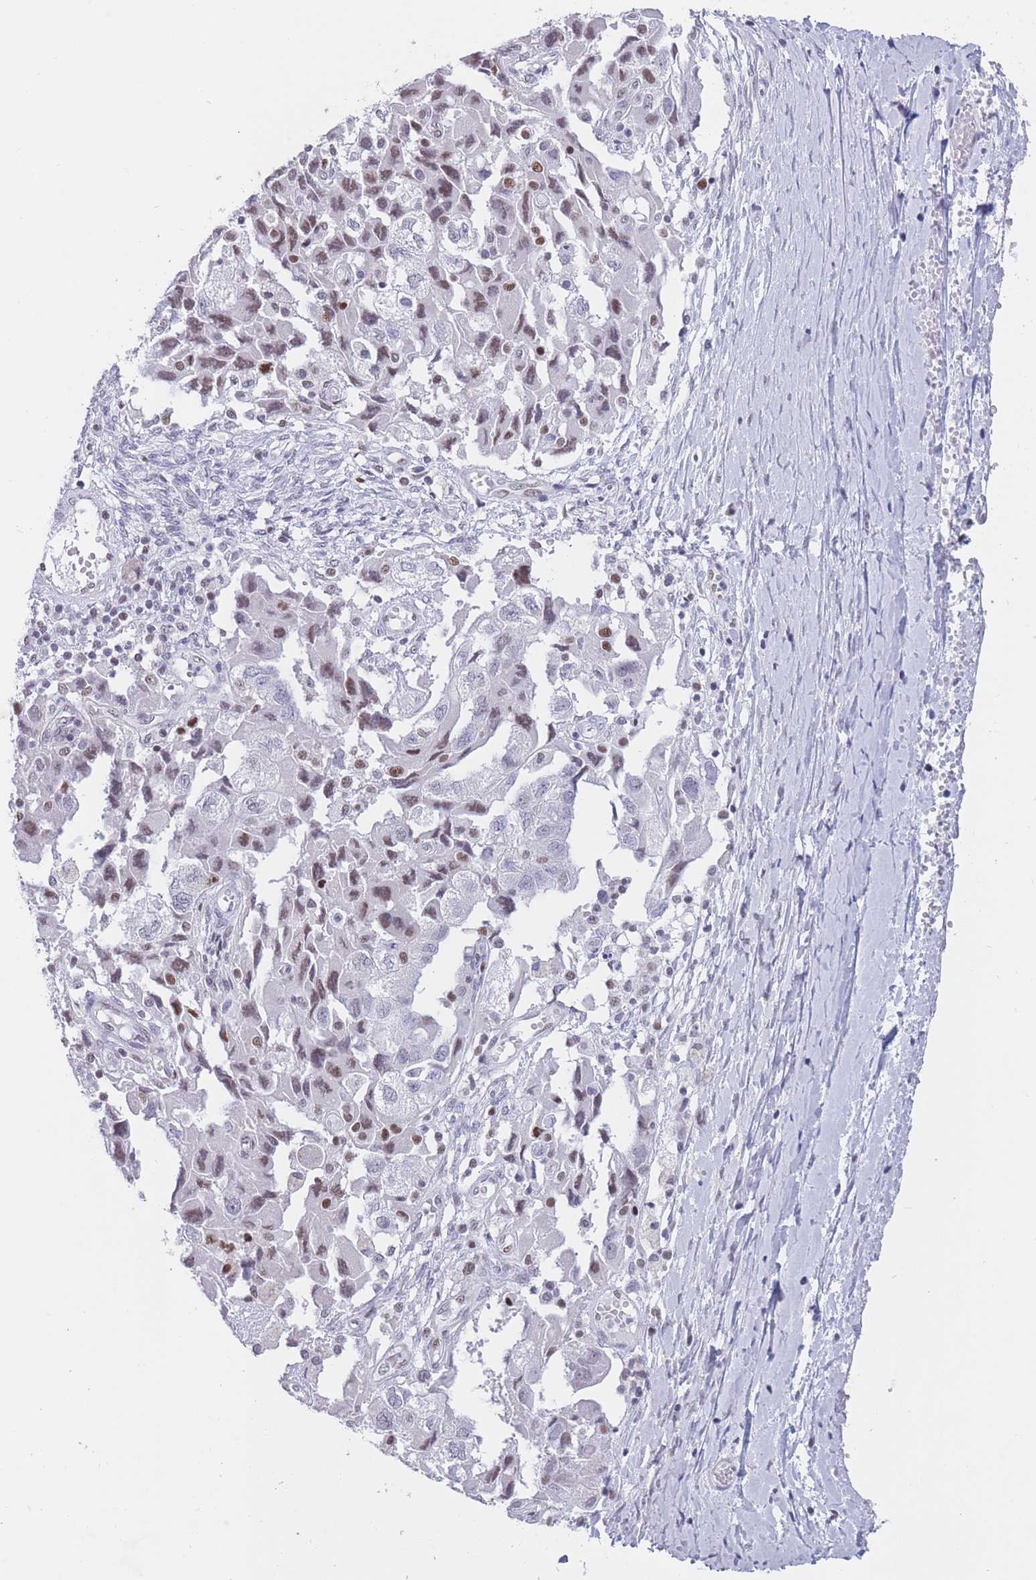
{"staining": {"intensity": "moderate", "quantity": "25%-75%", "location": "nuclear"}, "tissue": "ovarian cancer", "cell_type": "Tumor cells", "image_type": "cancer", "snomed": [{"axis": "morphology", "description": "Carcinoma, NOS"}, {"axis": "morphology", "description": "Cystadenocarcinoma, serous, NOS"}, {"axis": "topography", "description": "Ovary"}], "caption": "High-power microscopy captured an immunohistochemistry (IHC) image of ovarian serous cystadenocarcinoma, revealing moderate nuclear expression in approximately 25%-75% of tumor cells.", "gene": "NASP", "patient": {"sex": "female", "age": 69}}